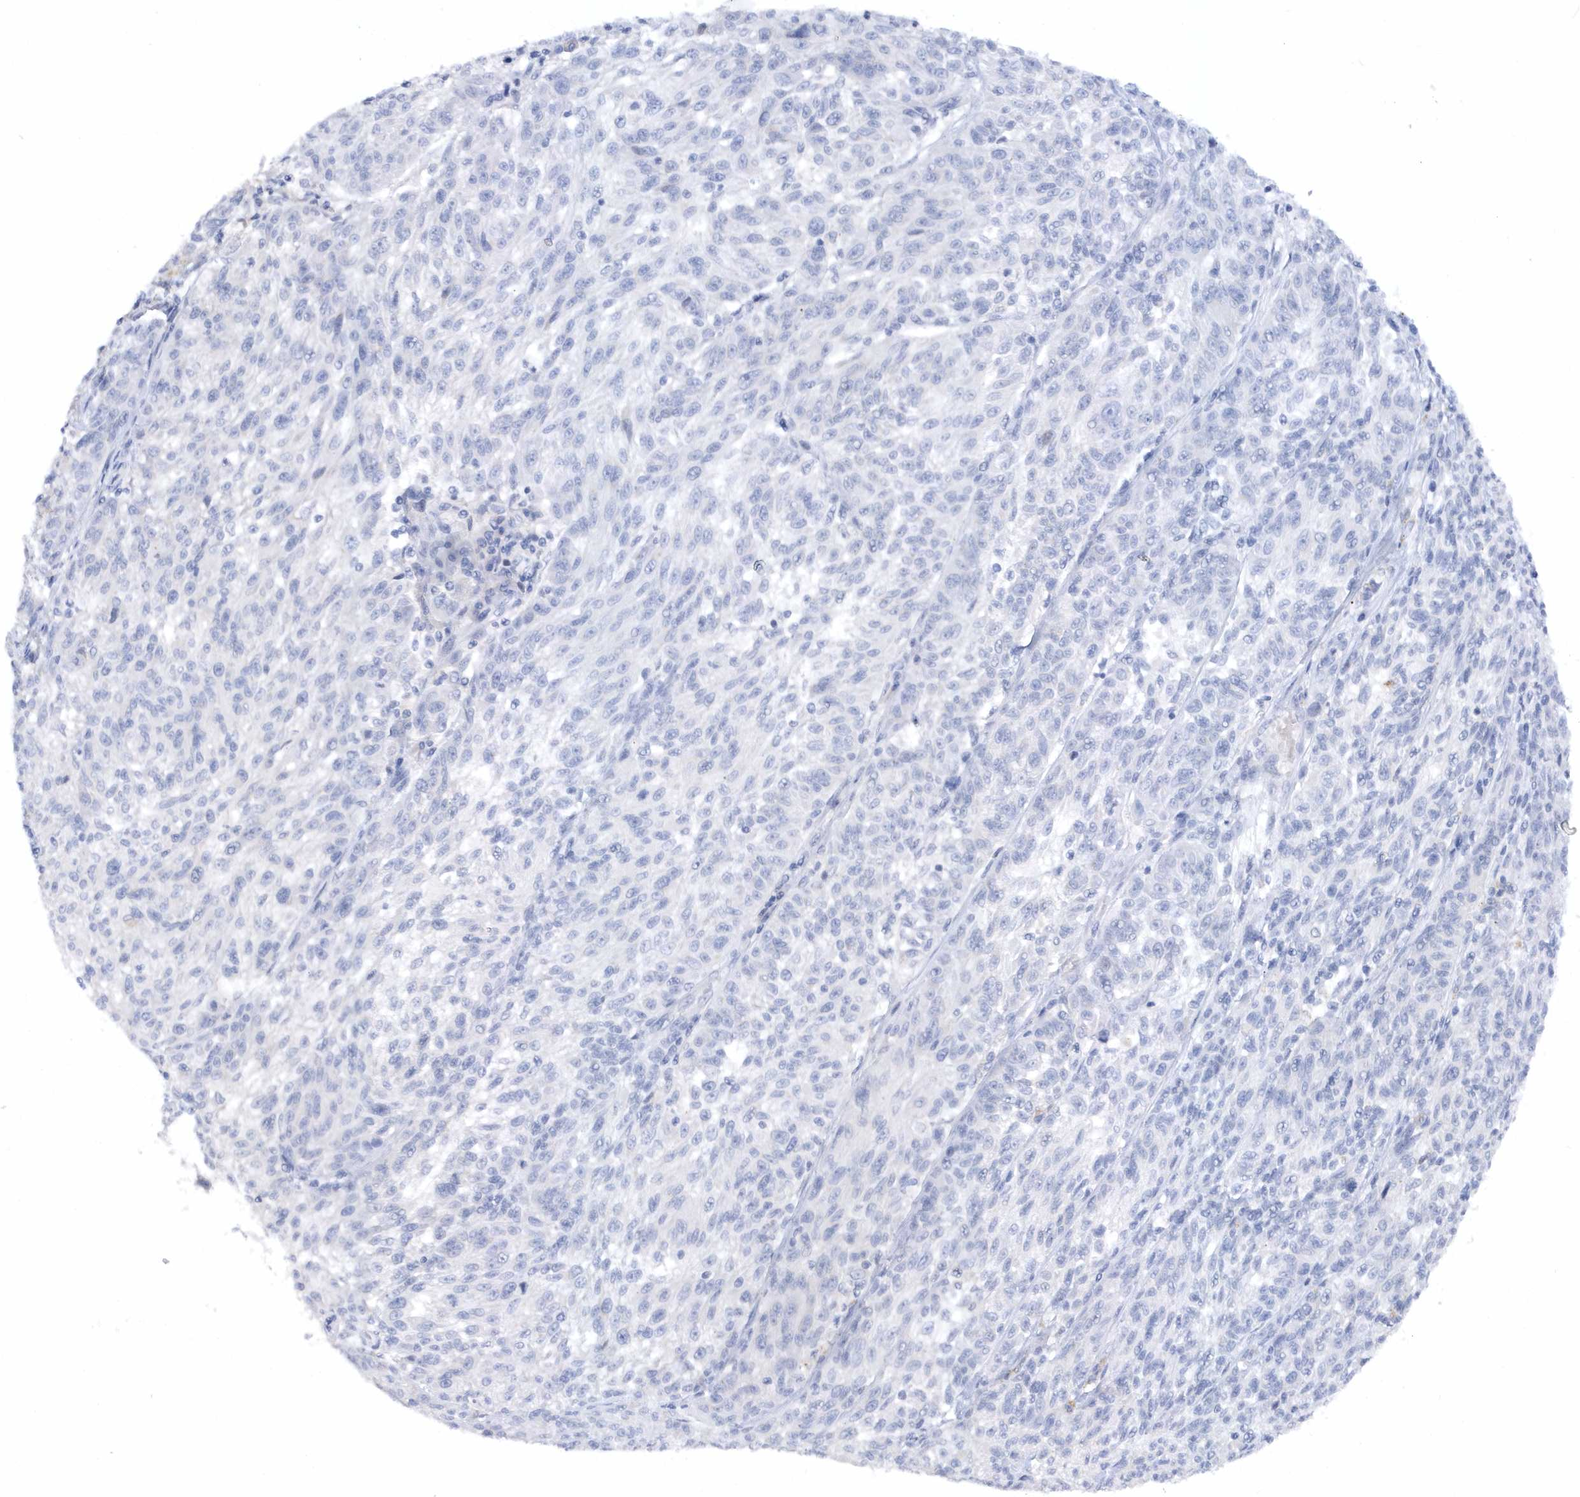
{"staining": {"intensity": "negative", "quantity": "none", "location": "none"}, "tissue": "melanoma", "cell_type": "Tumor cells", "image_type": "cancer", "snomed": [{"axis": "morphology", "description": "Malignant melanoma, NOS"}, {"axis": "topography", "description": "Skin"}], "caption": "High power microscopy histopathology image of an IHC image of malignant melanoma, revealing no significant expression in tumor cells.", "gene": "RPE", "patient": {"sex": "male", "age": 53}}